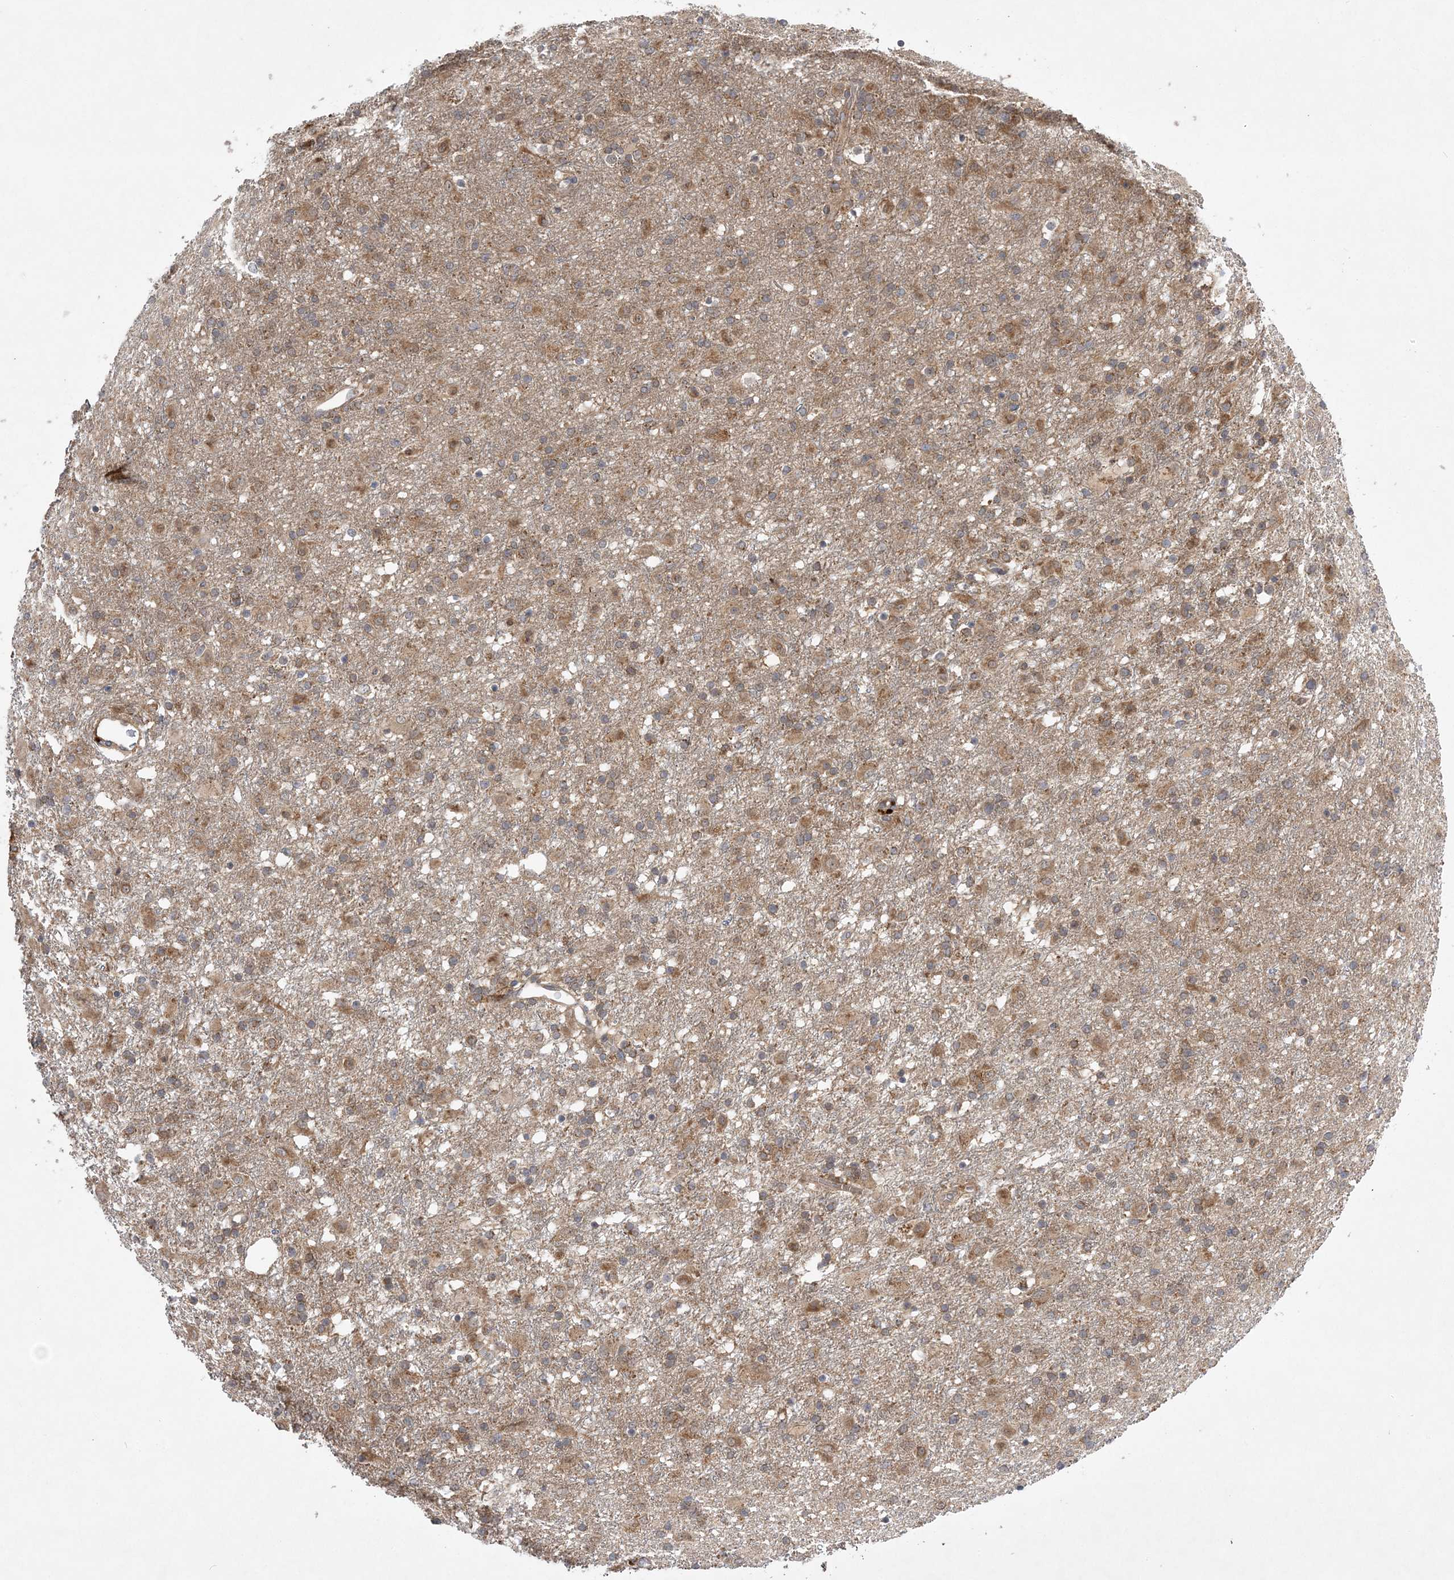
{"staining": {"intensity": "moderate", "quantity": ">75%", "location": "cytoplasmic/membranous"}, "tissue": "glioma", "cell_type": "Tumor cells", "image_type": "cancer", "snomed": [{"axis": "morphology", "description": "Glioma, malignant, Low grade"}, {"axis": "topography", "description": "Brain"}], "caption": "Glioma stained with immunohistochemistry (IHC) displays moderate cytoplasmic/membranous positivity in about >75% of tumor cells.", "gene": "MMADHC", "patient": {"sex": "male", "age": 65}}